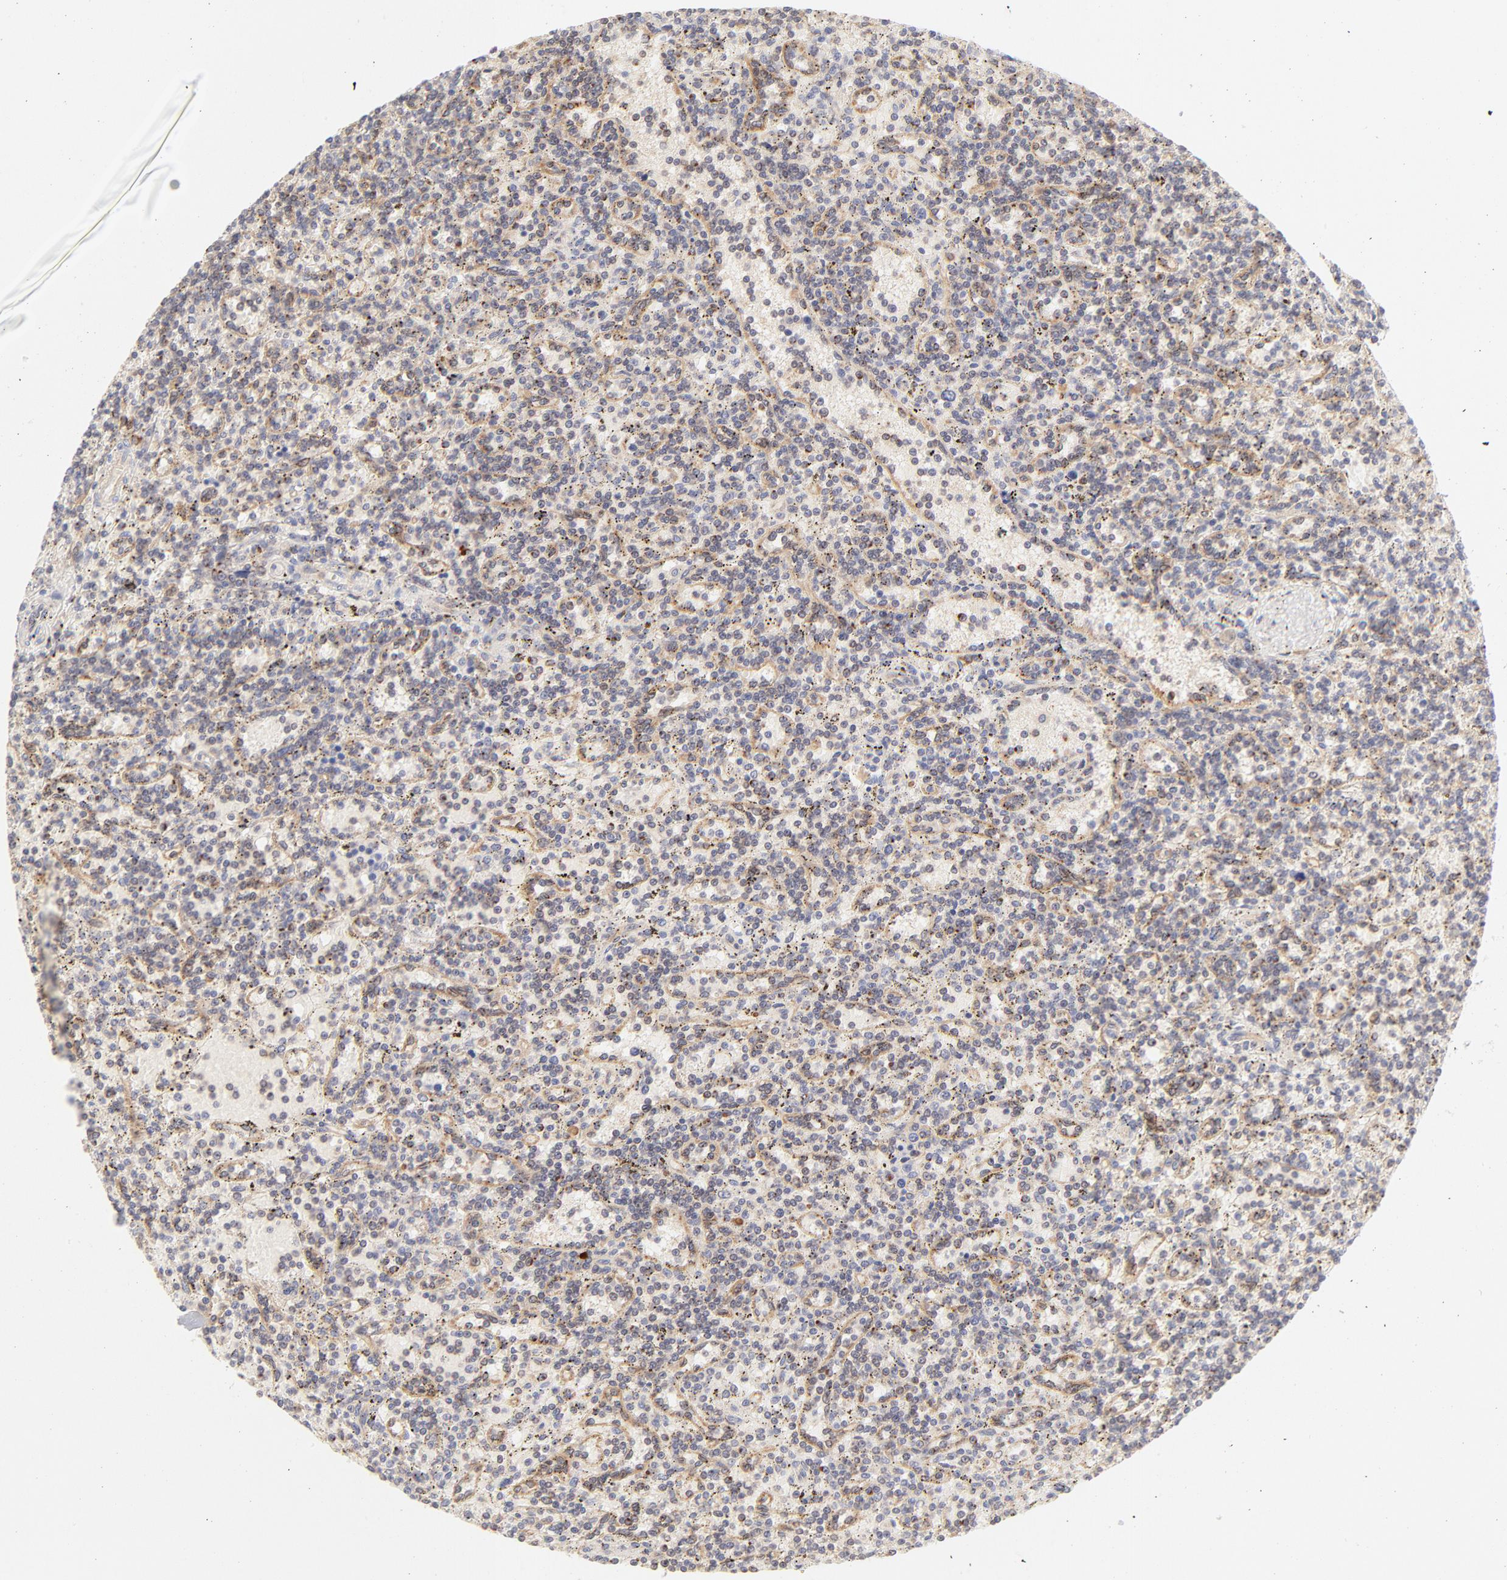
{"staining": {"intensity": "weak", "quantity": "<25%", "location": "cytoplasmic/membranous"}, "tissue": "lymphoma", "cell_type": "Tumor cells", "image_type": "cancer", "snomed": [{"axis": "morphology", "description": "Malignant lymphoma, non-Hodgkin's type, Low grade"}, {"axis": "topography", "description": "Spleen"}], "caption": "Protein analysis of malignant lymphoma, non-Hodgkin's type (low-grade) displays no significant expression in tumor cells. (Stains: DAB IHC with hematoxylin counter stain, Microscopy: brightfield microscopy at high magnification).", "gene": "RPS6KA1", "patient": {"sex": "male", "age": 73}}